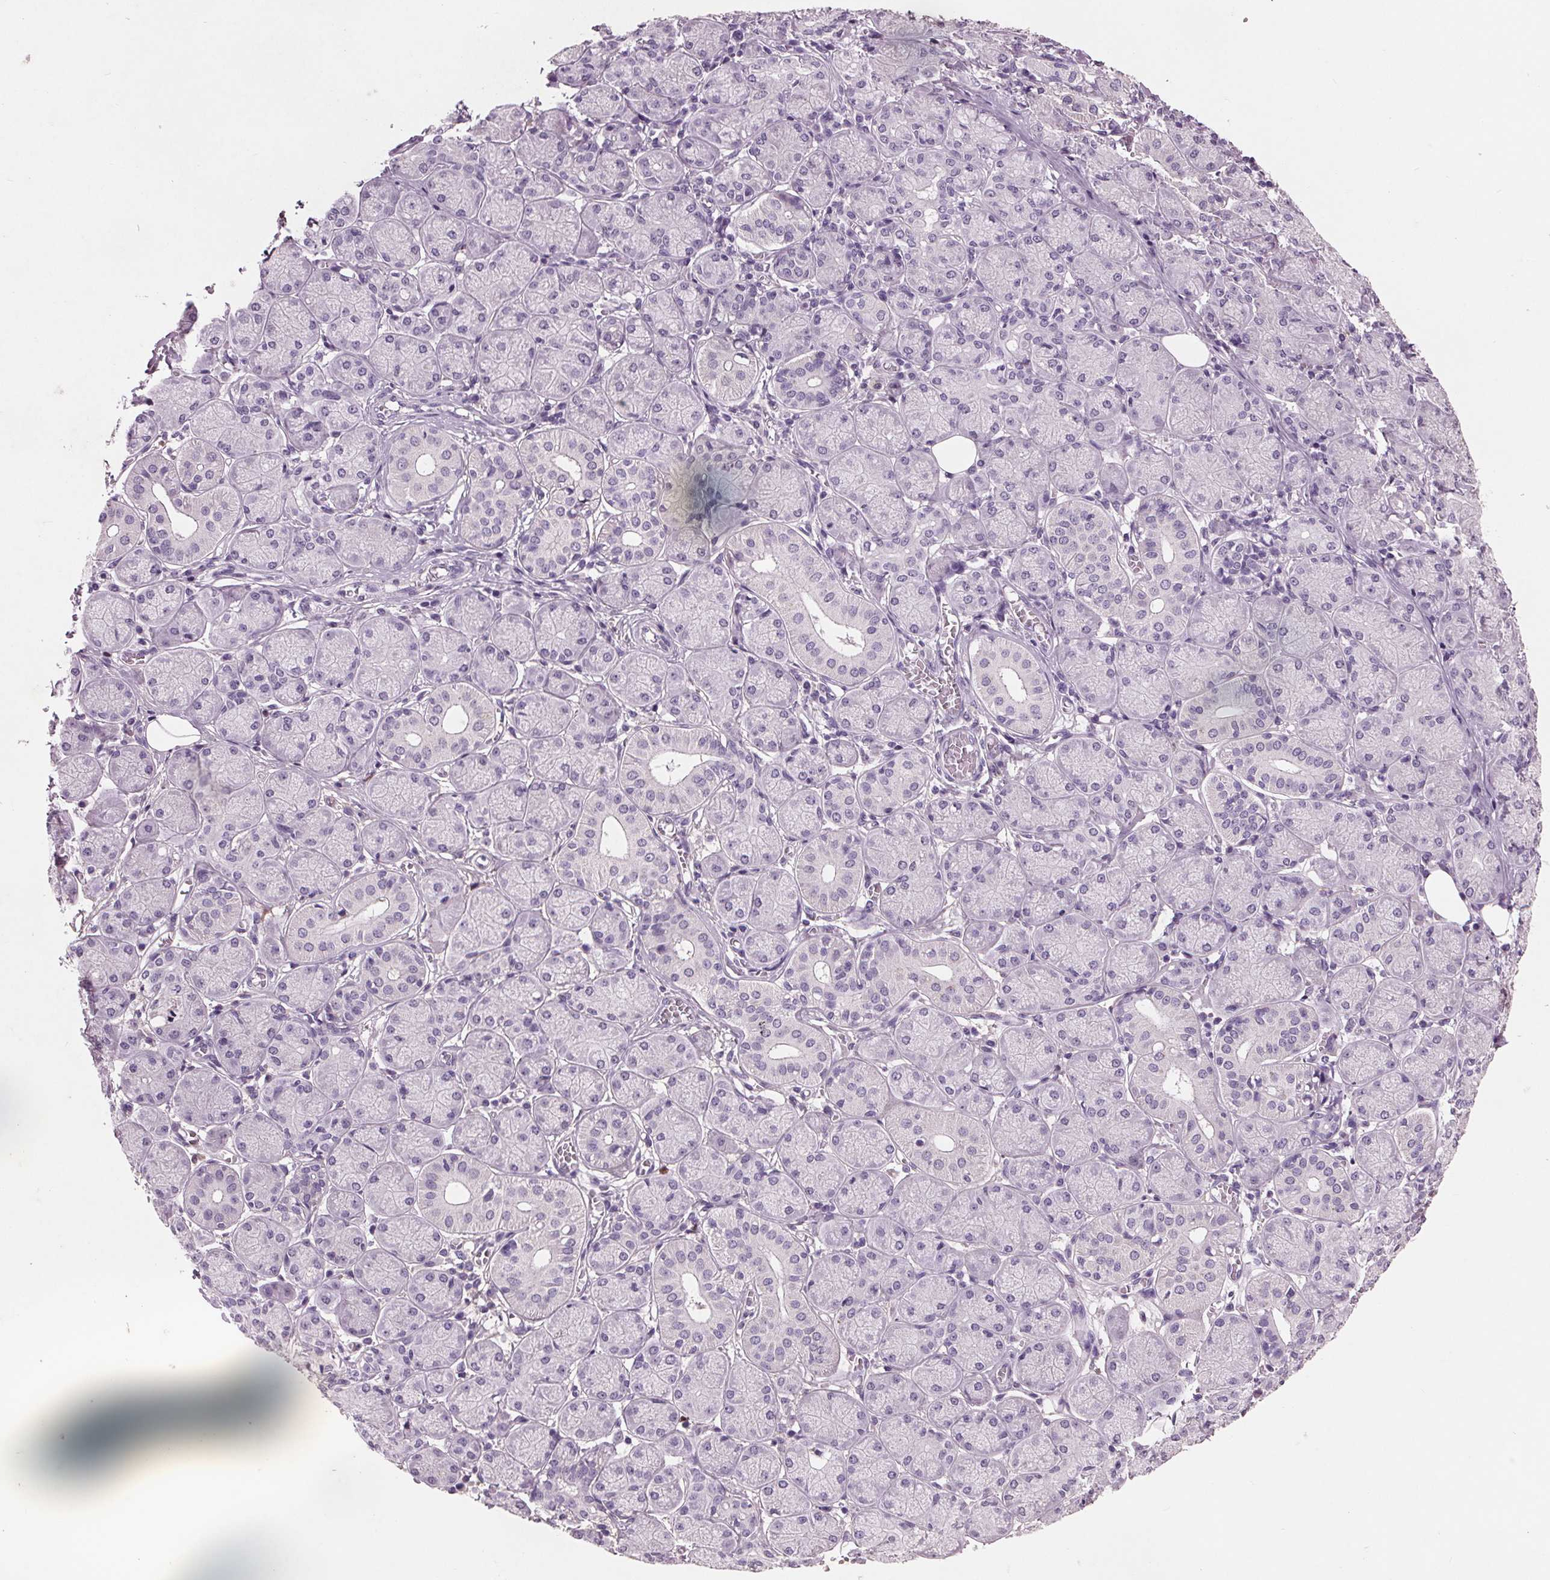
{"staining": {"intensity": "negative", "quantity": "none", "location": "none"}, "tissue": "salivary gland", "cell_type": "Glandular cells", "image_type": "normal", "snomed": [{"axis": "morphology", "description": "Normal tissue, NOS"}, {"axis": "topography", "description": "Salivary gland"}, {"axis": "topography", "description": "Peripheral nerve tissue"}], "caption": "This is an immunohistochemistry (IHC) histopathology image of normal human salivary gland. There is no positivity in glandular cells.", "gene": "C6", "patient": {"sex": "female", "age": 24}}